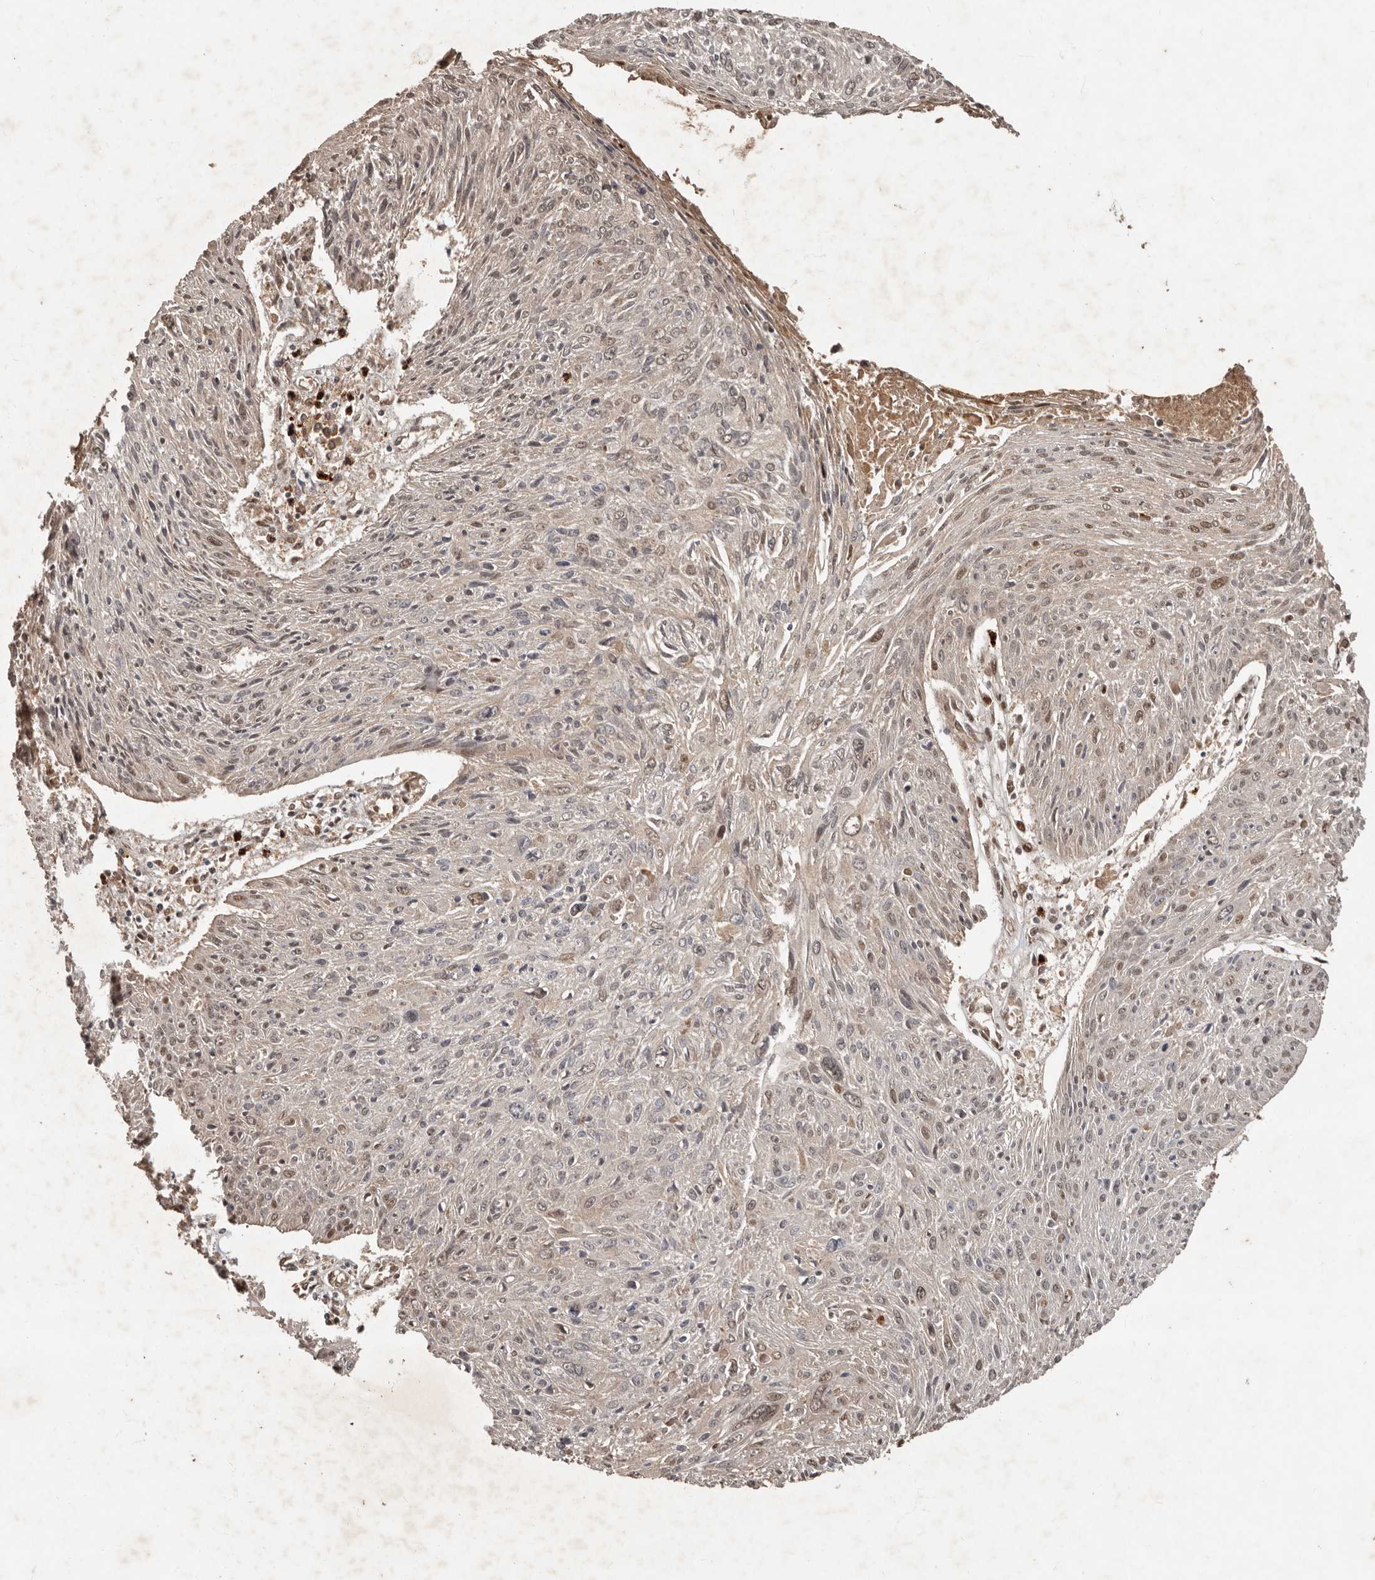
{"staining": {"intensity": "weak", "quantity": "25%-75%", "location": "nuclear"}, "tissue": "cervical cancer", "cell_type": "Tumor cells", "image_type": "cancer", "snomed": [{"axis": "morphology", "description": "Squamous cell carcinoma, NOS"}, {"axis": "topography", "description": "Cervix"}], "caption": "Immunohistochemistry photomicrograph of neoplastic tissue: squamous cell carcinoma (cervical) stained using immunohistochemistry (IHC) reveals low levels of weak protein expression localized specifically in the nuclear of tumor cells, appearing as a nuclear brown color.", "gene": "KIF26B", "patient": {"sex": "female", "age": 51}}